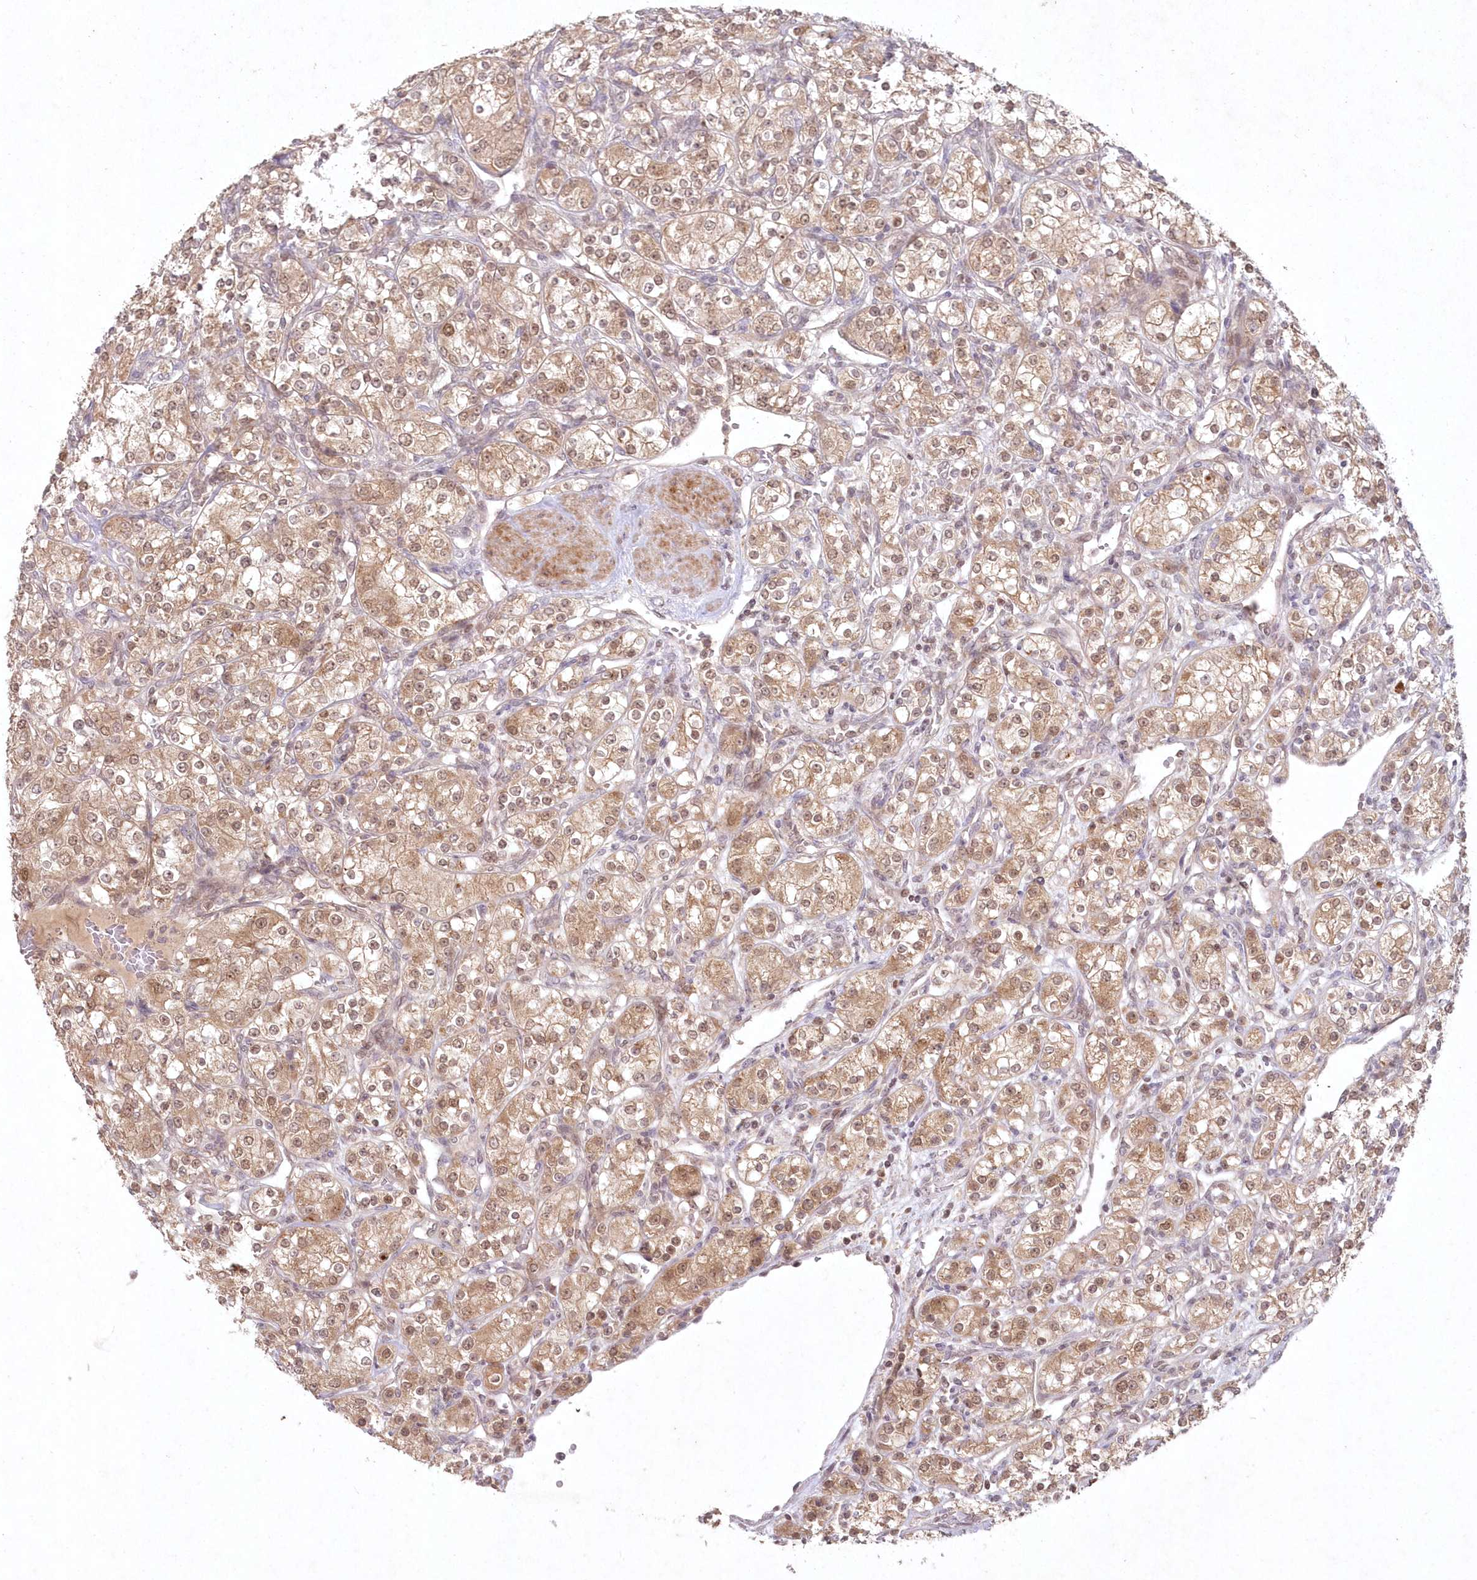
{"staining": {"intensity": "moderate", "quantity": ">75%", "location": "cytoplasmic/membranous,nuclear"}, "tissue": "renal cancer", "cell_type": "Tumor cells", "image_type": "cancer", "snomed": [{"axis": "morphology", "description": "Adenocarcinoma, NOS"}, {"axis": "topography", "description": "Kidney"}], "caption": "Immunohistochemical staining of human renal adenocarcinoma displays medium levels of moderate cytoplasmic/membranous and nuclear positivity in approximately >75% of tumor cells. The protein is shown in brown color, while the nuclei are stained blue.", "gene": "ASCC1", "patient": {"sex": "male", "age": 77}}